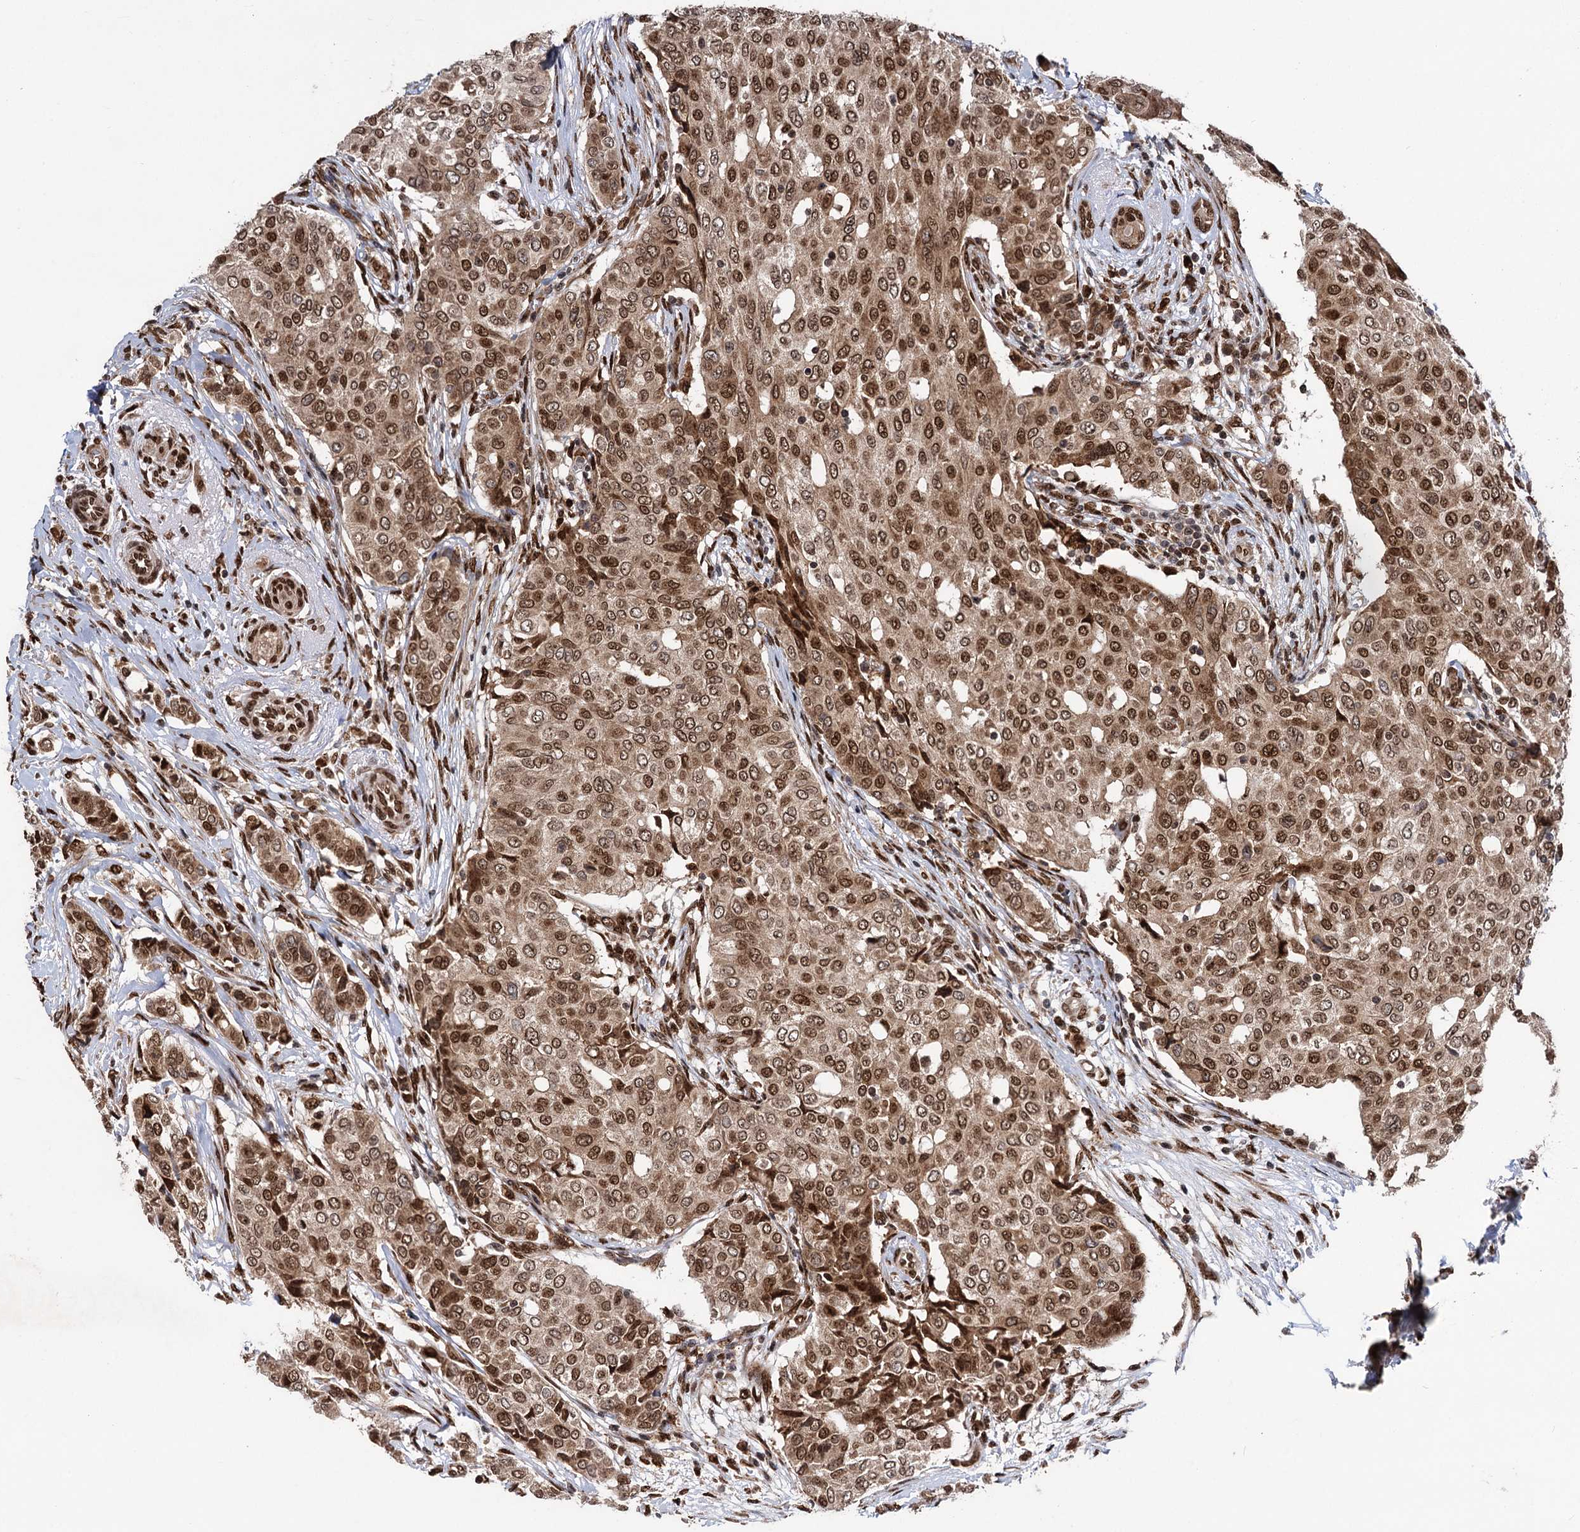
{"staining": {"intensity": "moderate", "quantity": ">75%", "location": "cytoplasmic/membranous,nuclear"}, "tissue": "breast cancer", "cell_type": "Tumor cells", "image_type": "cancer", "snomed": [{"axis": "morphology", "description": "Lobular carcinoma"}, {"axis": "topography", "description": "Breast"}], "caption": "The histopathology image shows a brown stain indicating the presence of a protein in the cytoplasmic/membranous and nuclear of tumor cells in breast lobular carcinoma.", "gene": "MESD", "patient": {"sex": "female", "age": 51}}